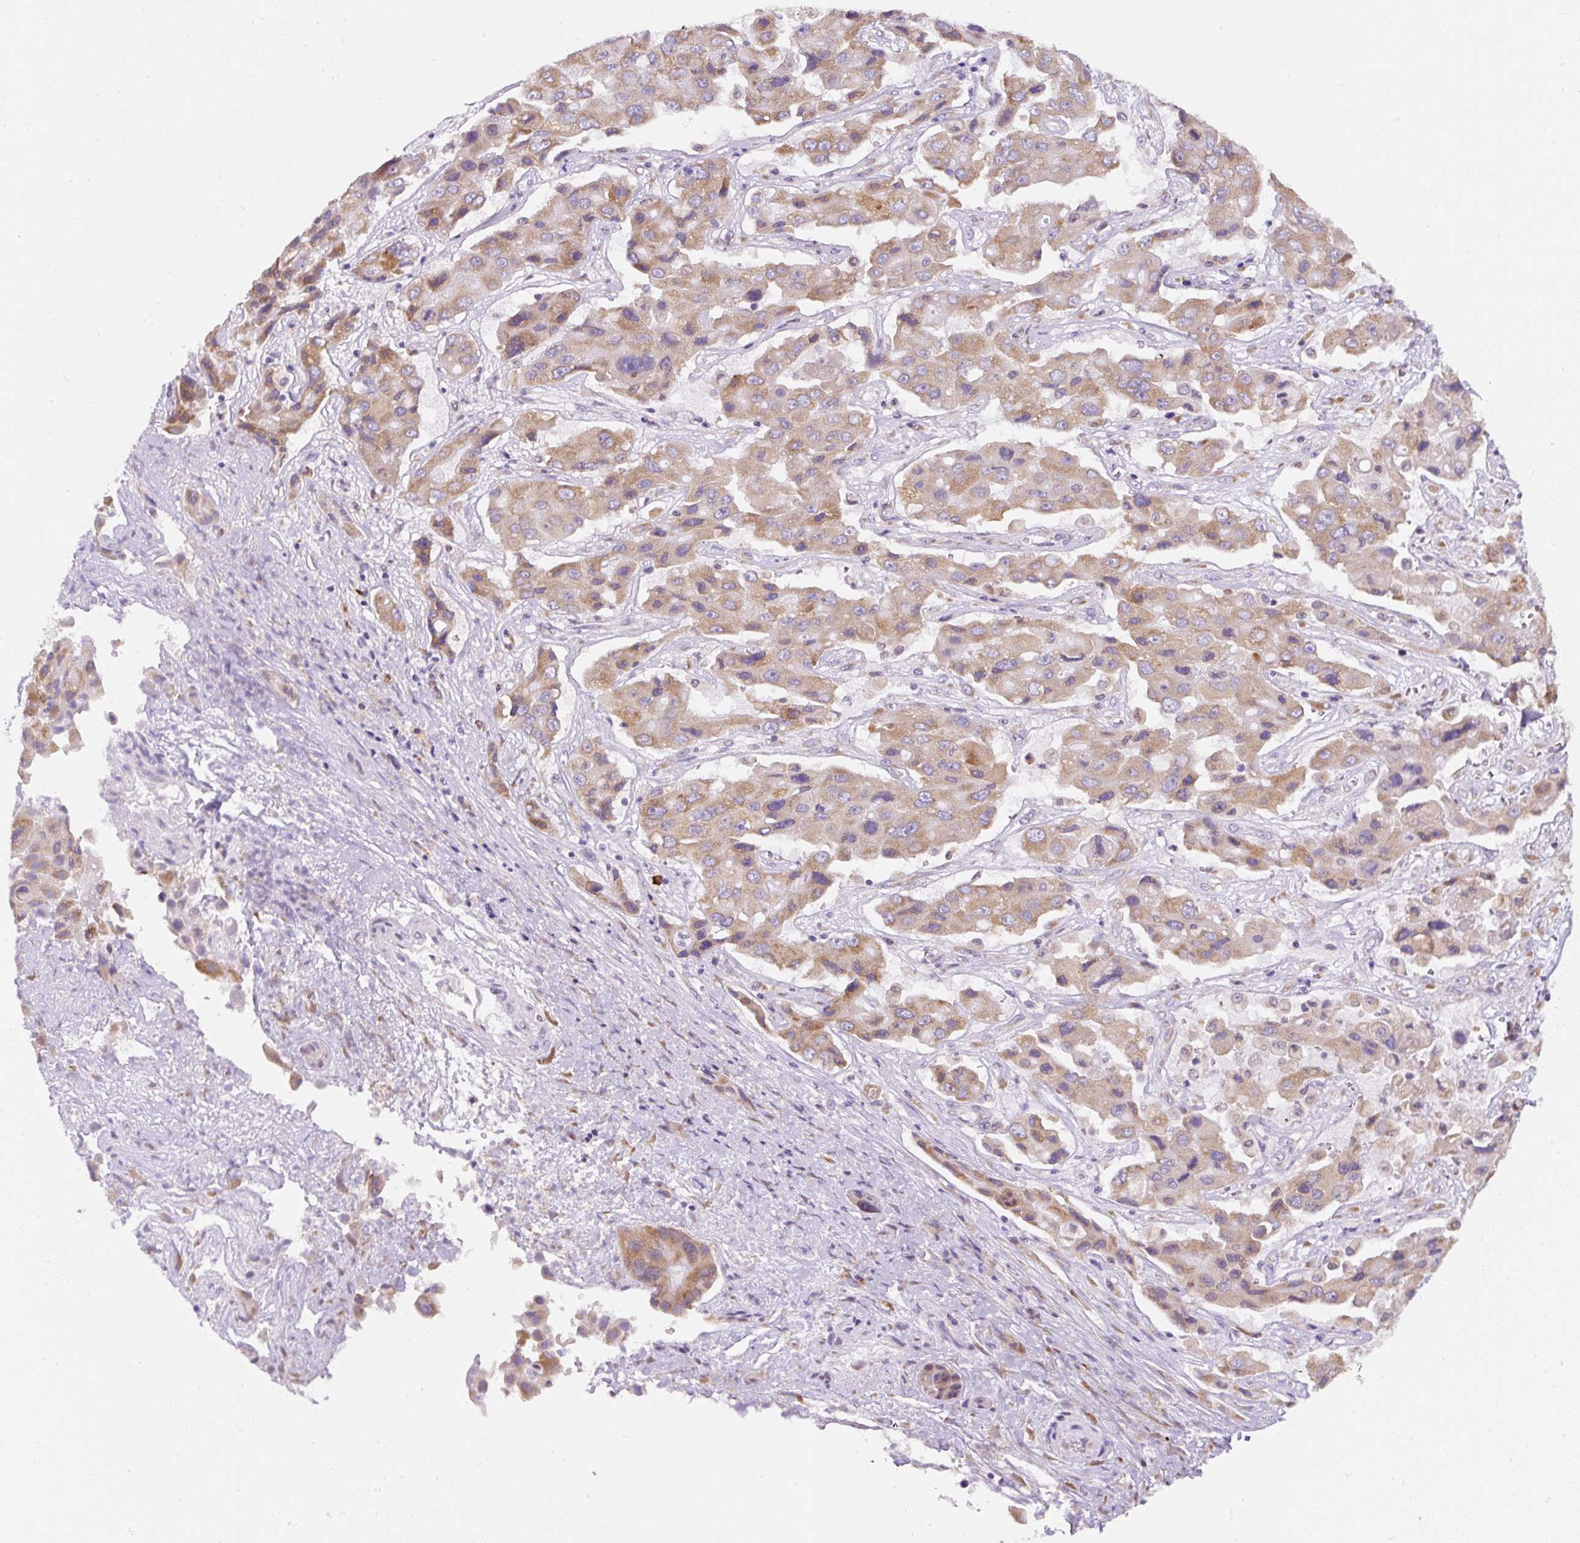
{"staining": {"intensity": "moderate", "quantity": ">75%", "location": "cytoplasmic/membranous"}, "tissue": "liver cancer", "cell_type": "Tumor cells", "image_type": "cancer", "snomed": [{"axis": "morphology", "description": "Cholangiocarcinoma"}, {"axis": "topography", "description": "Liver"}], "caption": "Human liver cancer (cholangiocarcinoma) stained with a brown dye reveals moderate cytoplasmic/membranous positive expression in about >75% of tumor cells.", "gene": "DDOST", "patient": {"sex": "male", "age": 67}}